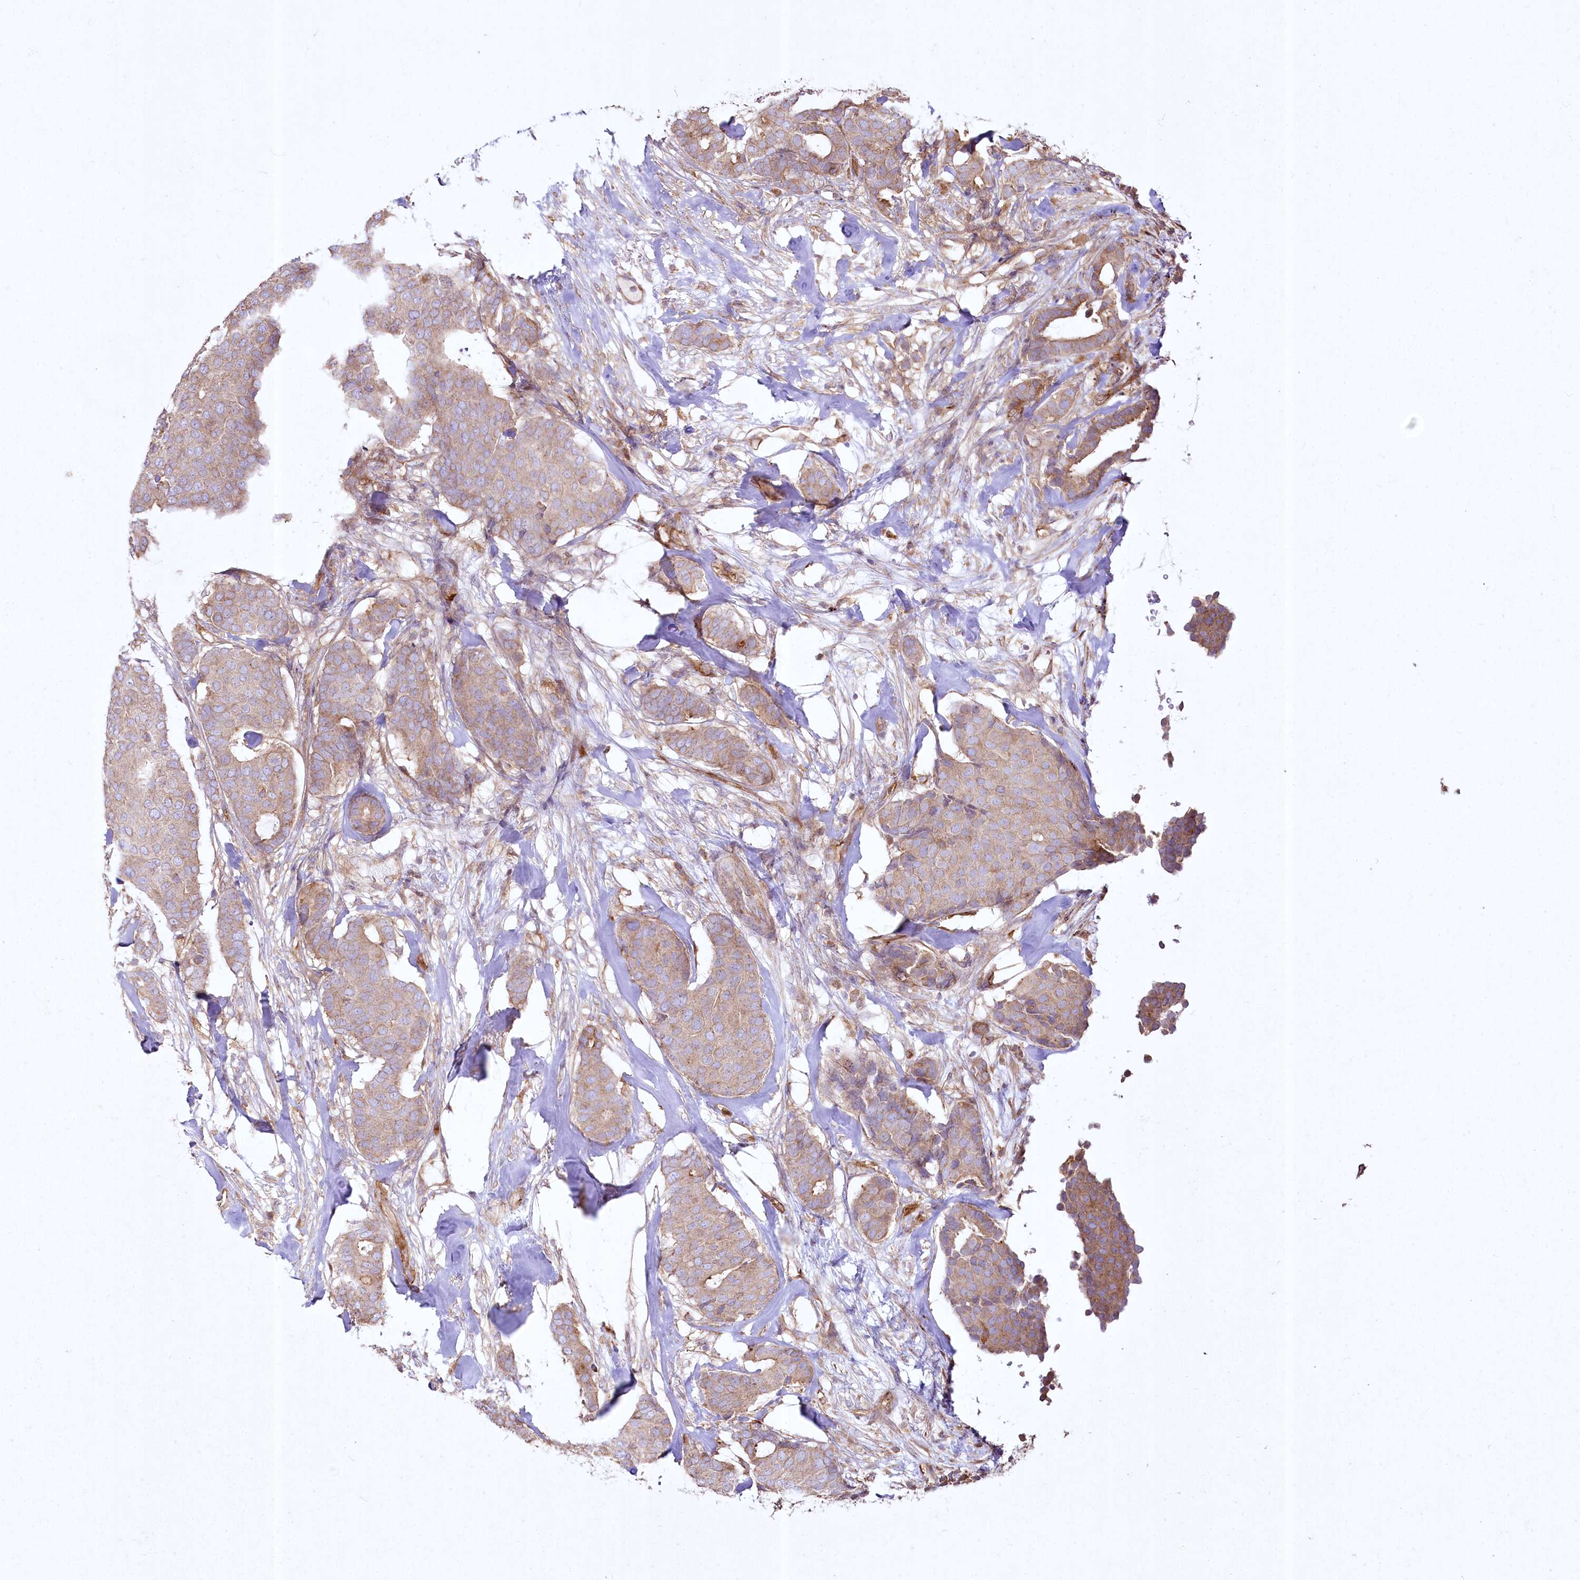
{"staining": {"intensity": "weak", "quantity": ">75%", "location": "cytoplasmic/membranous"}, "tissue": "breast cancer", "cell_type": "Tumor cells", "image_type": "cancer", "snomed": [{"axis": "morphology", "description": "Duct carcinoma"}, {"axis": "topography", "description": "Breast"}], "caption": "An IHC micrograph of tumor tissue is shown. Protein staining in brown highlights weak cytoplasmic/membranous positivity in infiltrating ductal carcinoma (breast) within tumor cells.", "gene": "SH3TC1", "patient": {"sex": "female", "age": 75}}